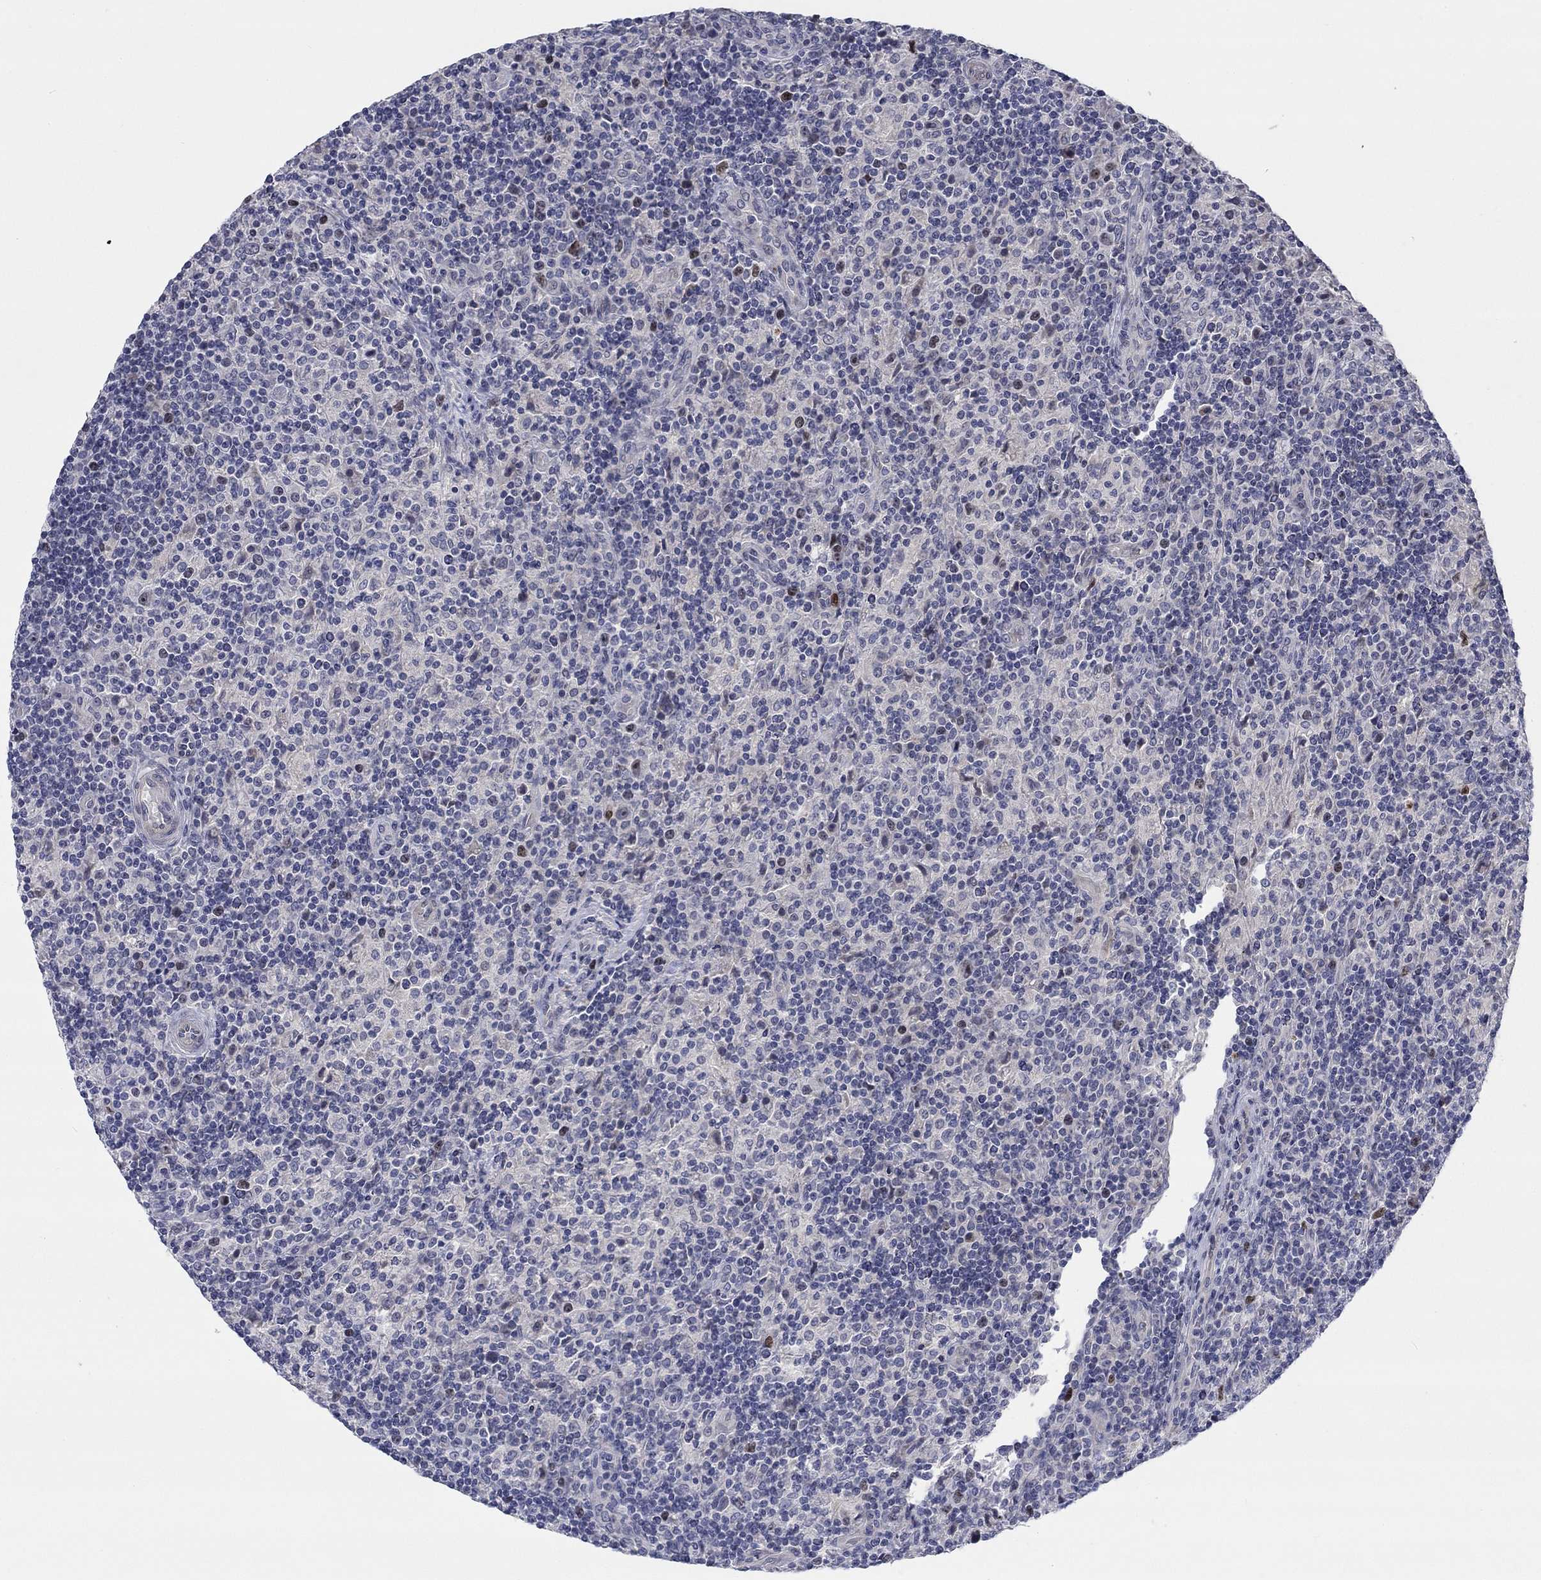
{"staining": {"intensity": "negative", "quantity": "none", "location": "none"}, "tissue": "lymphoma", "cell_type": "Tumor cells", "image_type": "cancer", "snomed": [{"axis": "morphology", "description": "Hodgkin's disease, NOS"}, {"axis": "topography", "description": "Lymph node"}], "caption": "Hodgkin's disease was stained to show a protein in brown. There is no significant positivity in tumor cells.", "gene": "PRC1", "patient": {"sex": "male", "age": 70}}